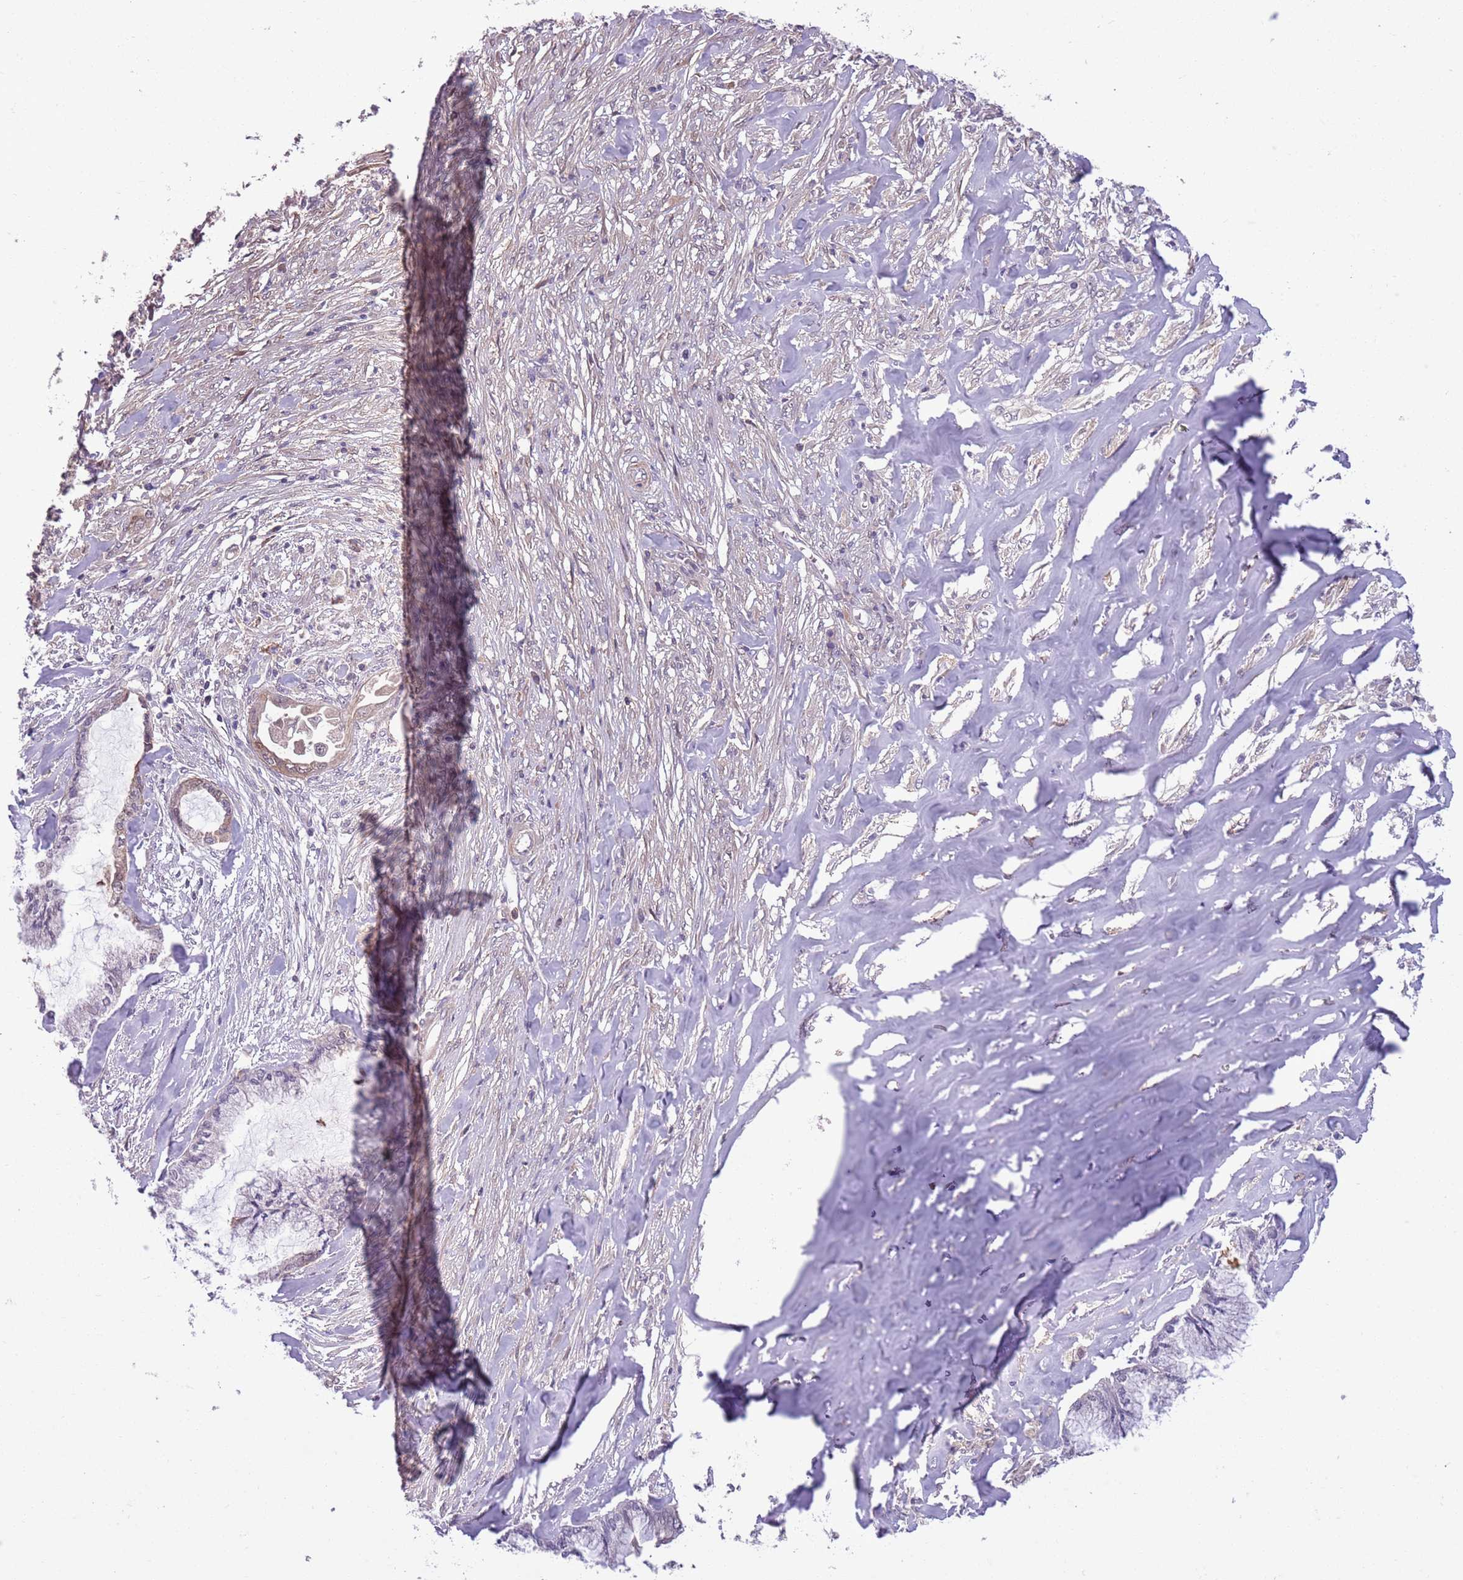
{"staining": {"intensity": "negative", "quantity": "none", "location": "none"}, "tissue": "endometrial cancer", "cell_type": "Tumor cells", "image_type": "cancer", "snomed": [{"axis": "morphology", "description": "Adenocarcinoma, NOS"}, {"axis": "topography", "description": "Endometrium"}], "caption": "Tumor cells are negative for protein expression in human adenocarcinoma (endometrial). (DAB (3,3'-diaminobenzidine) IHC, high magnification).", "gene": "JAML", "patient": {"sex": "female", "age": 86}}